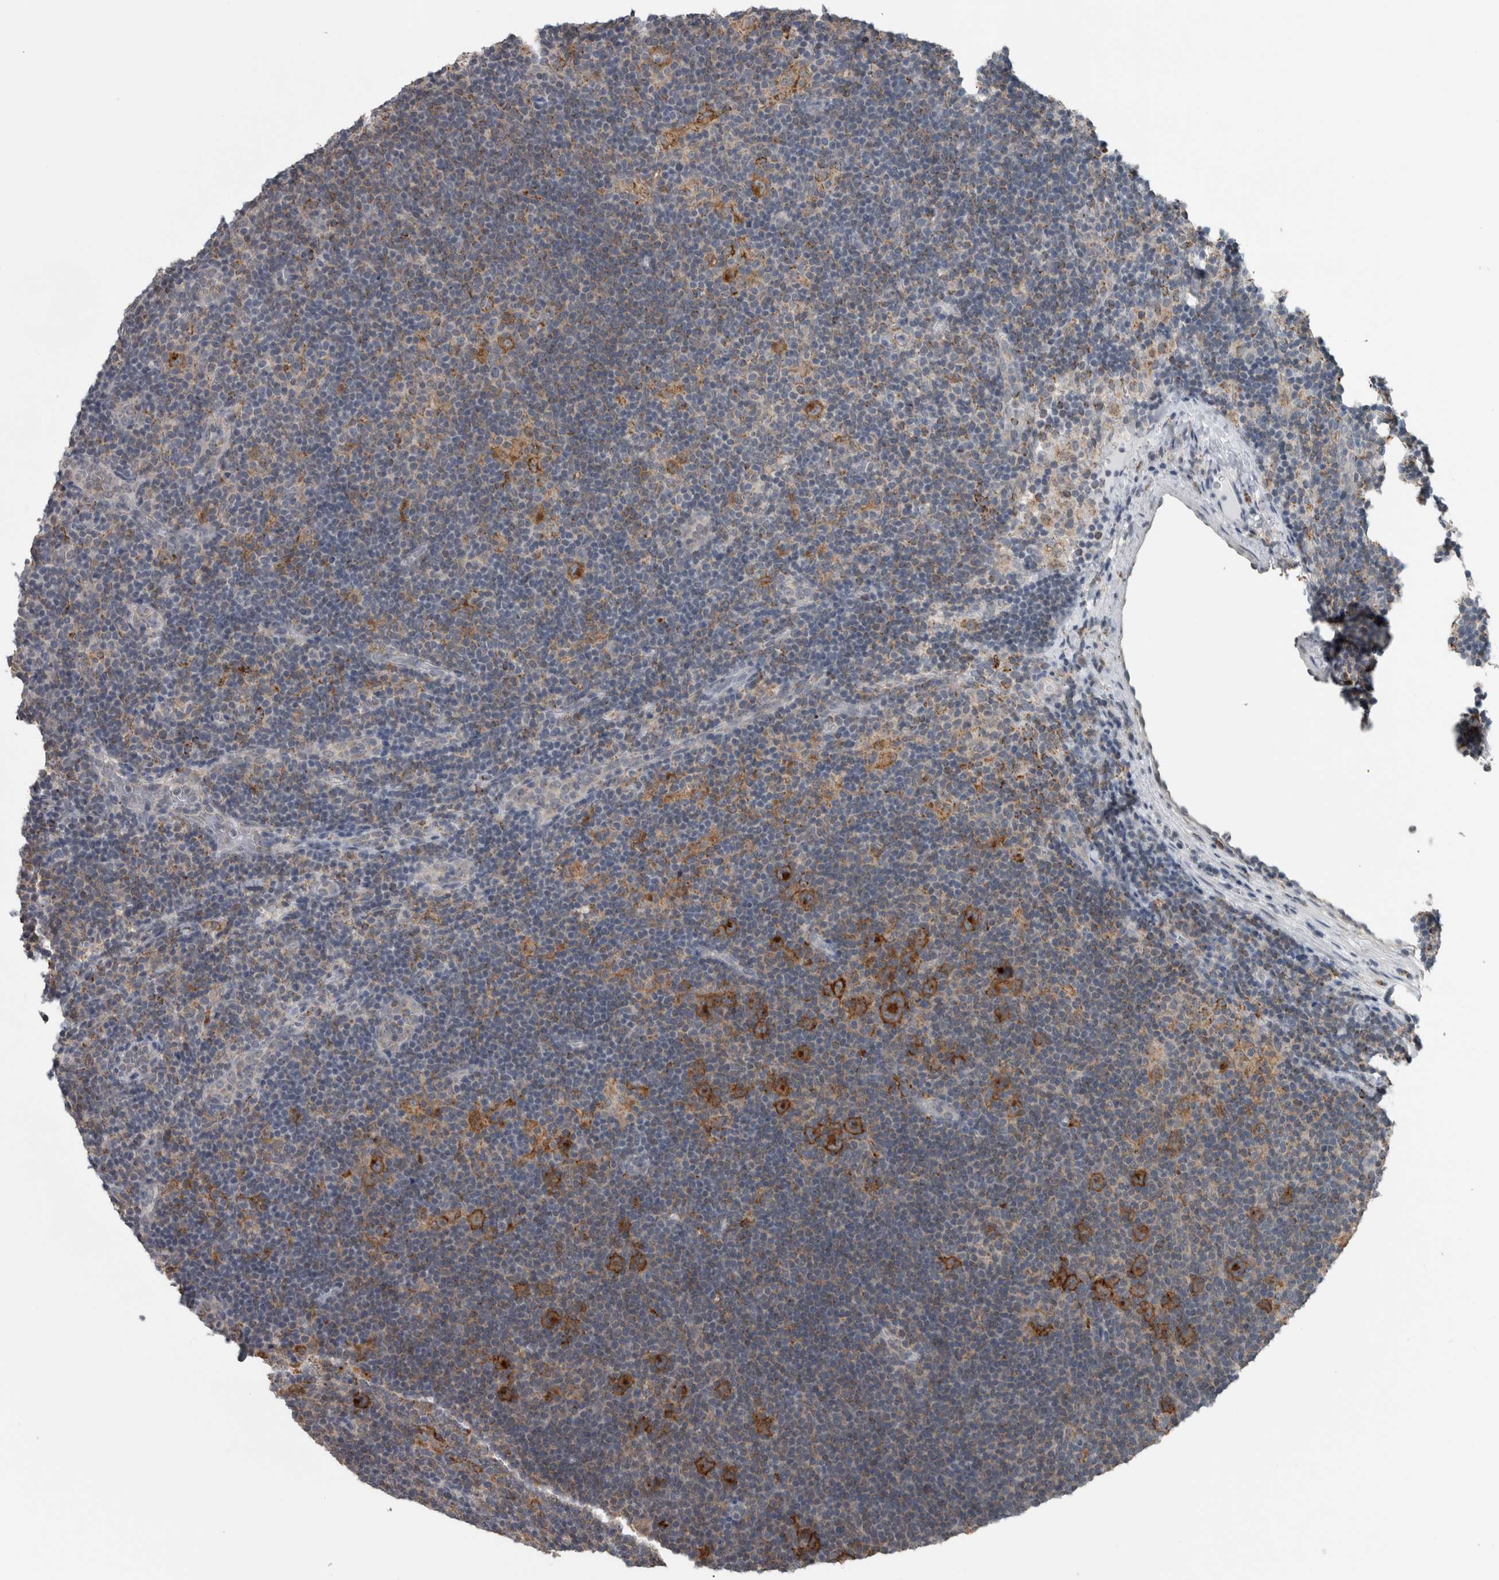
{"staining": {"intensity": "strong", "quantity": ">75%", "location": "cytoplasmic/membranous"}, "tissue": "lymphoma", "cell_type": "Tumor cells", "image_type": "cancer", "snomed": [{"axis": "morphology", "description": "Hodgkin's disease, NOS"}, {"axis": "topography", "description": "Lymph node"}], "caption": "Protein staining of lymphoma tissue exhibits strong cytoplasmic/membranous positivity in approximately >75% of tumor cells.", "gene": "ACSF2", "patient": {"sex": "female", "age": 57}}